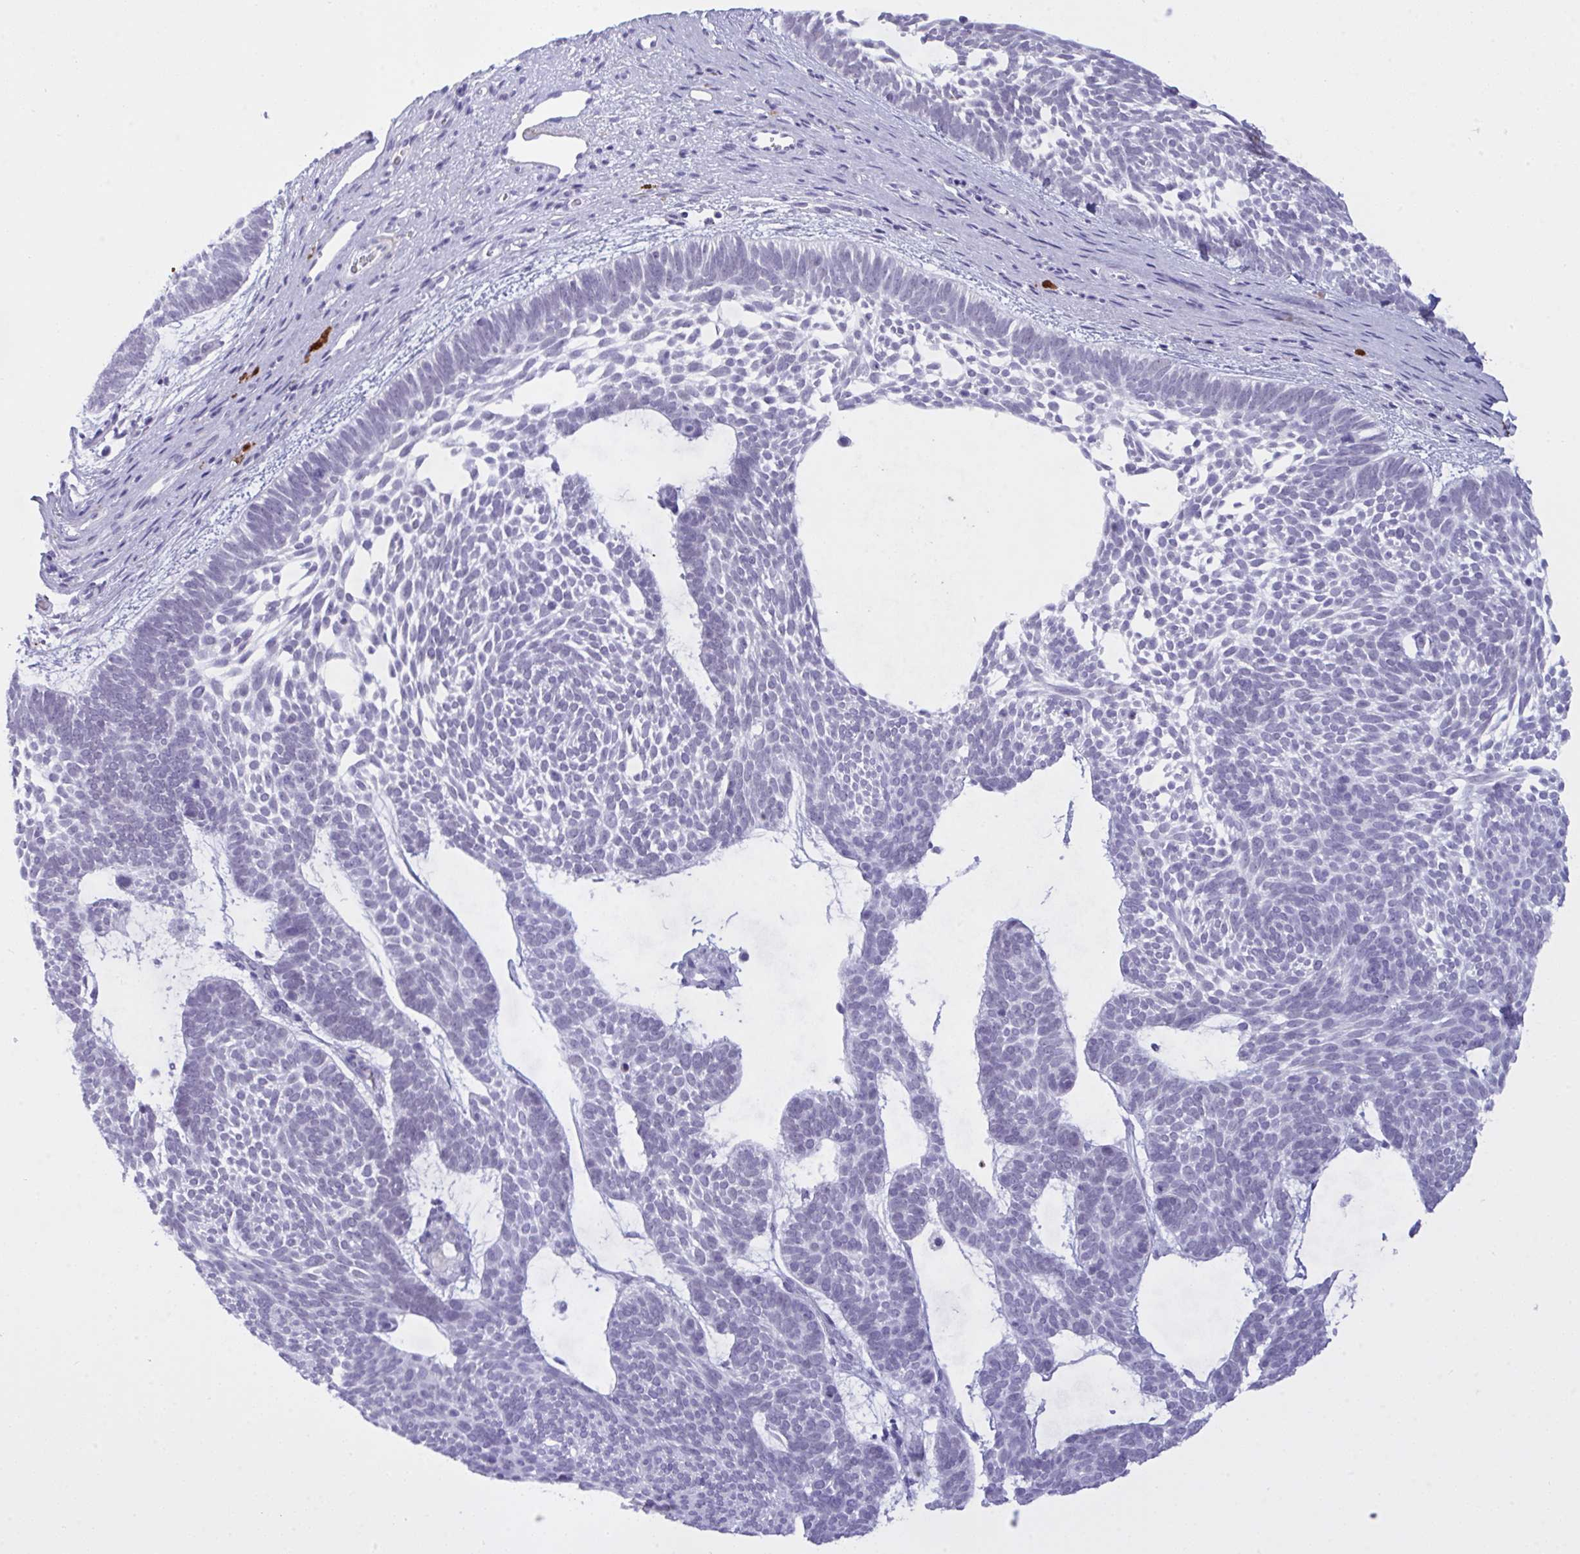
{"staining": {"intensity": "negative", "quantity": "none", "location": "none"}, "tissue": "skin cancer", "cell_type": "Tumor cells", "image_type": "cancer", "snomed": [{"axis": "morphology", "description": "Basal cell carcinoma"}, {"axis": "topography", "description": "Skin"}, {"axis": "topography", "description": "Skin of face"}], "caption": "IHC of human skin cancer demonstrates no staining in tumor cells.", "gene": "ELN", "patient": {"sex": "male", "age": 83}}